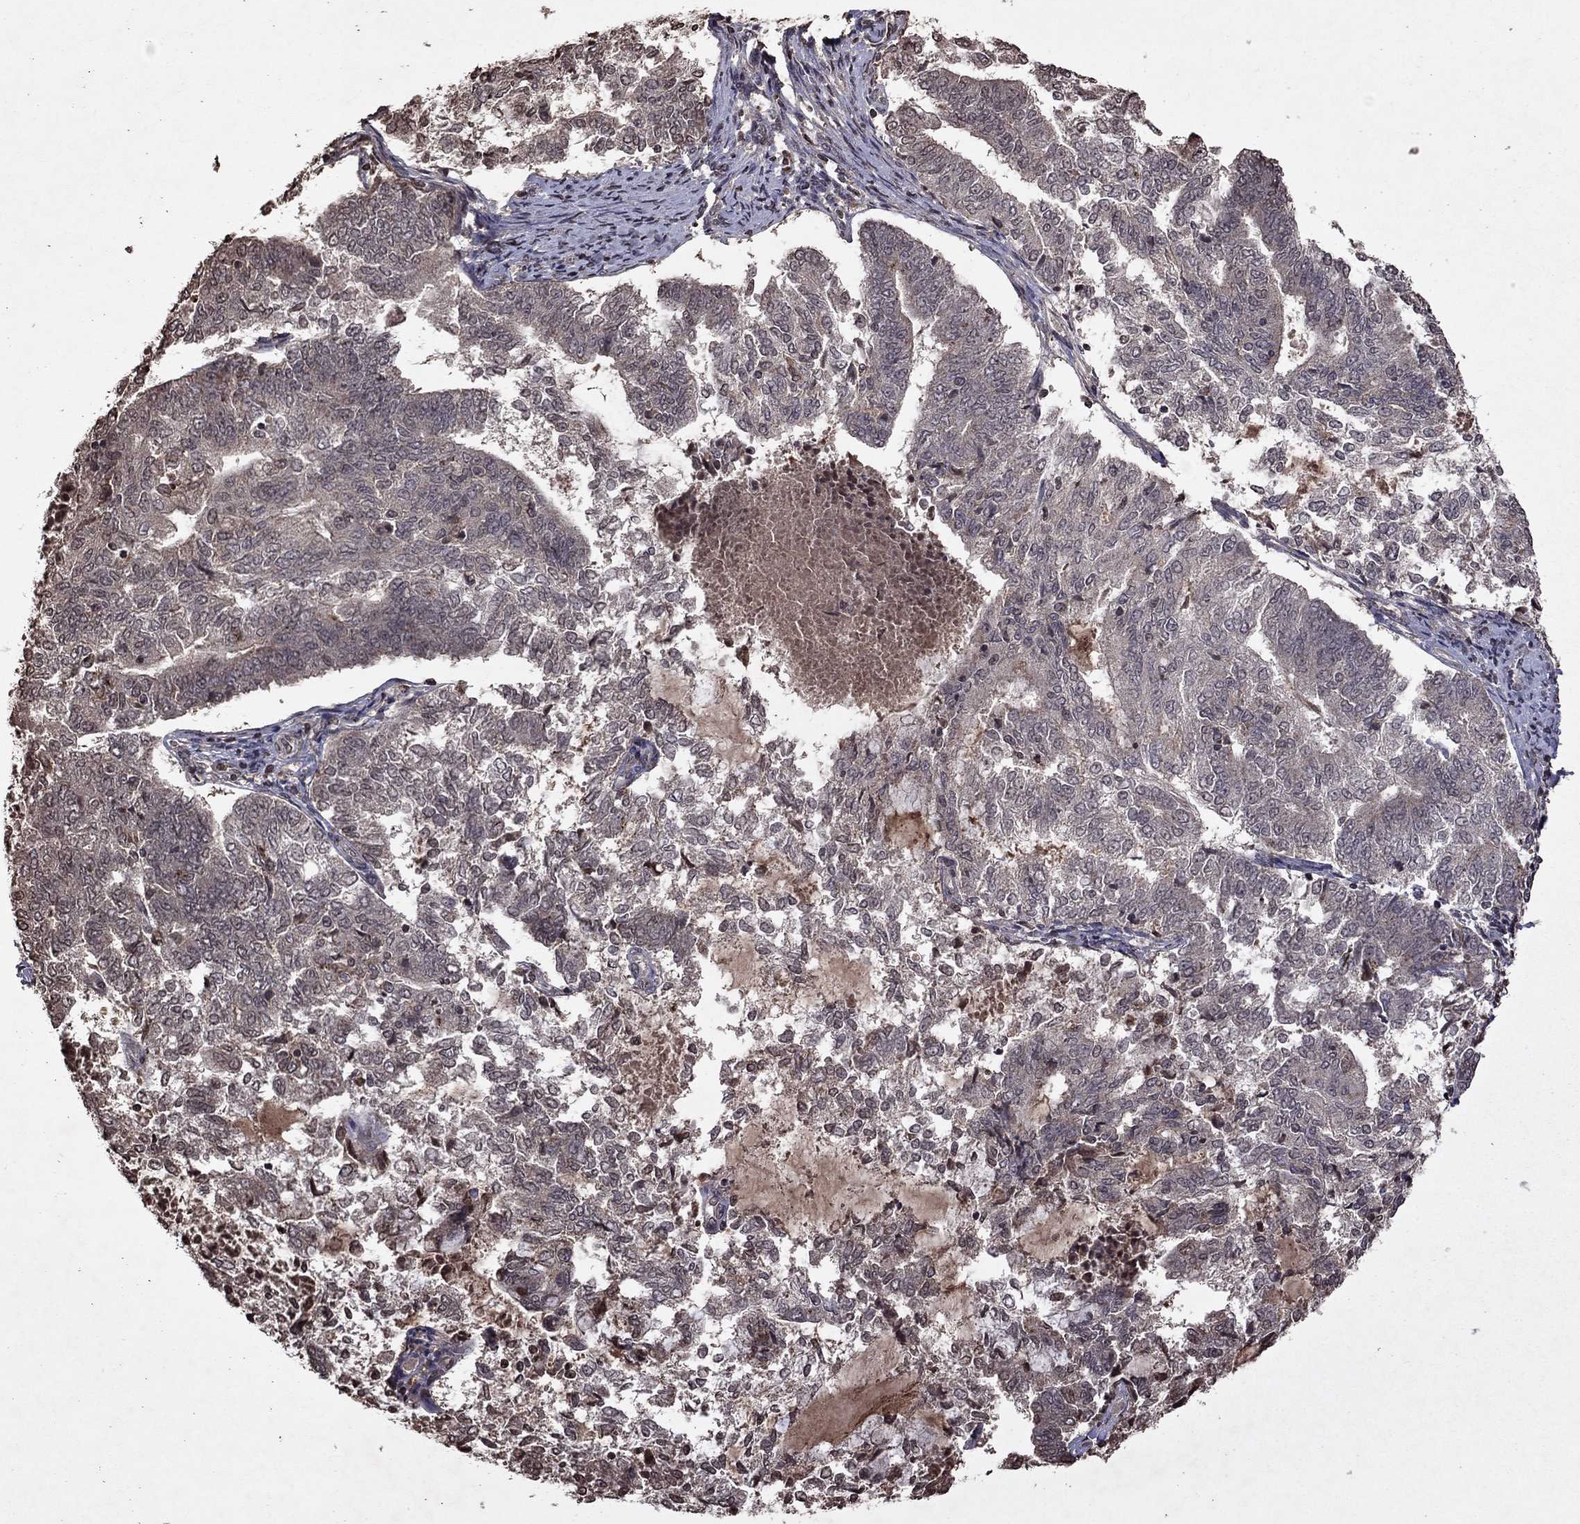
{"staining": {"intensity": "negative", "quantity": "none", "location": "none"}, "tissue": "endometrial cancer", "cell_type": "Tumor cells", "image_type": "cancer", "snomed": [{"axis": "morphology", "description": "Adenocarcinoma, NOS"}, {"axis": "topography", "description": "Endometrium"}], "caption": "The histopathology image reveals no staining of tumor cells in endometrial cancer.", "gene": "NLGN1", "patient": {"sex": "female", "age": 65}}